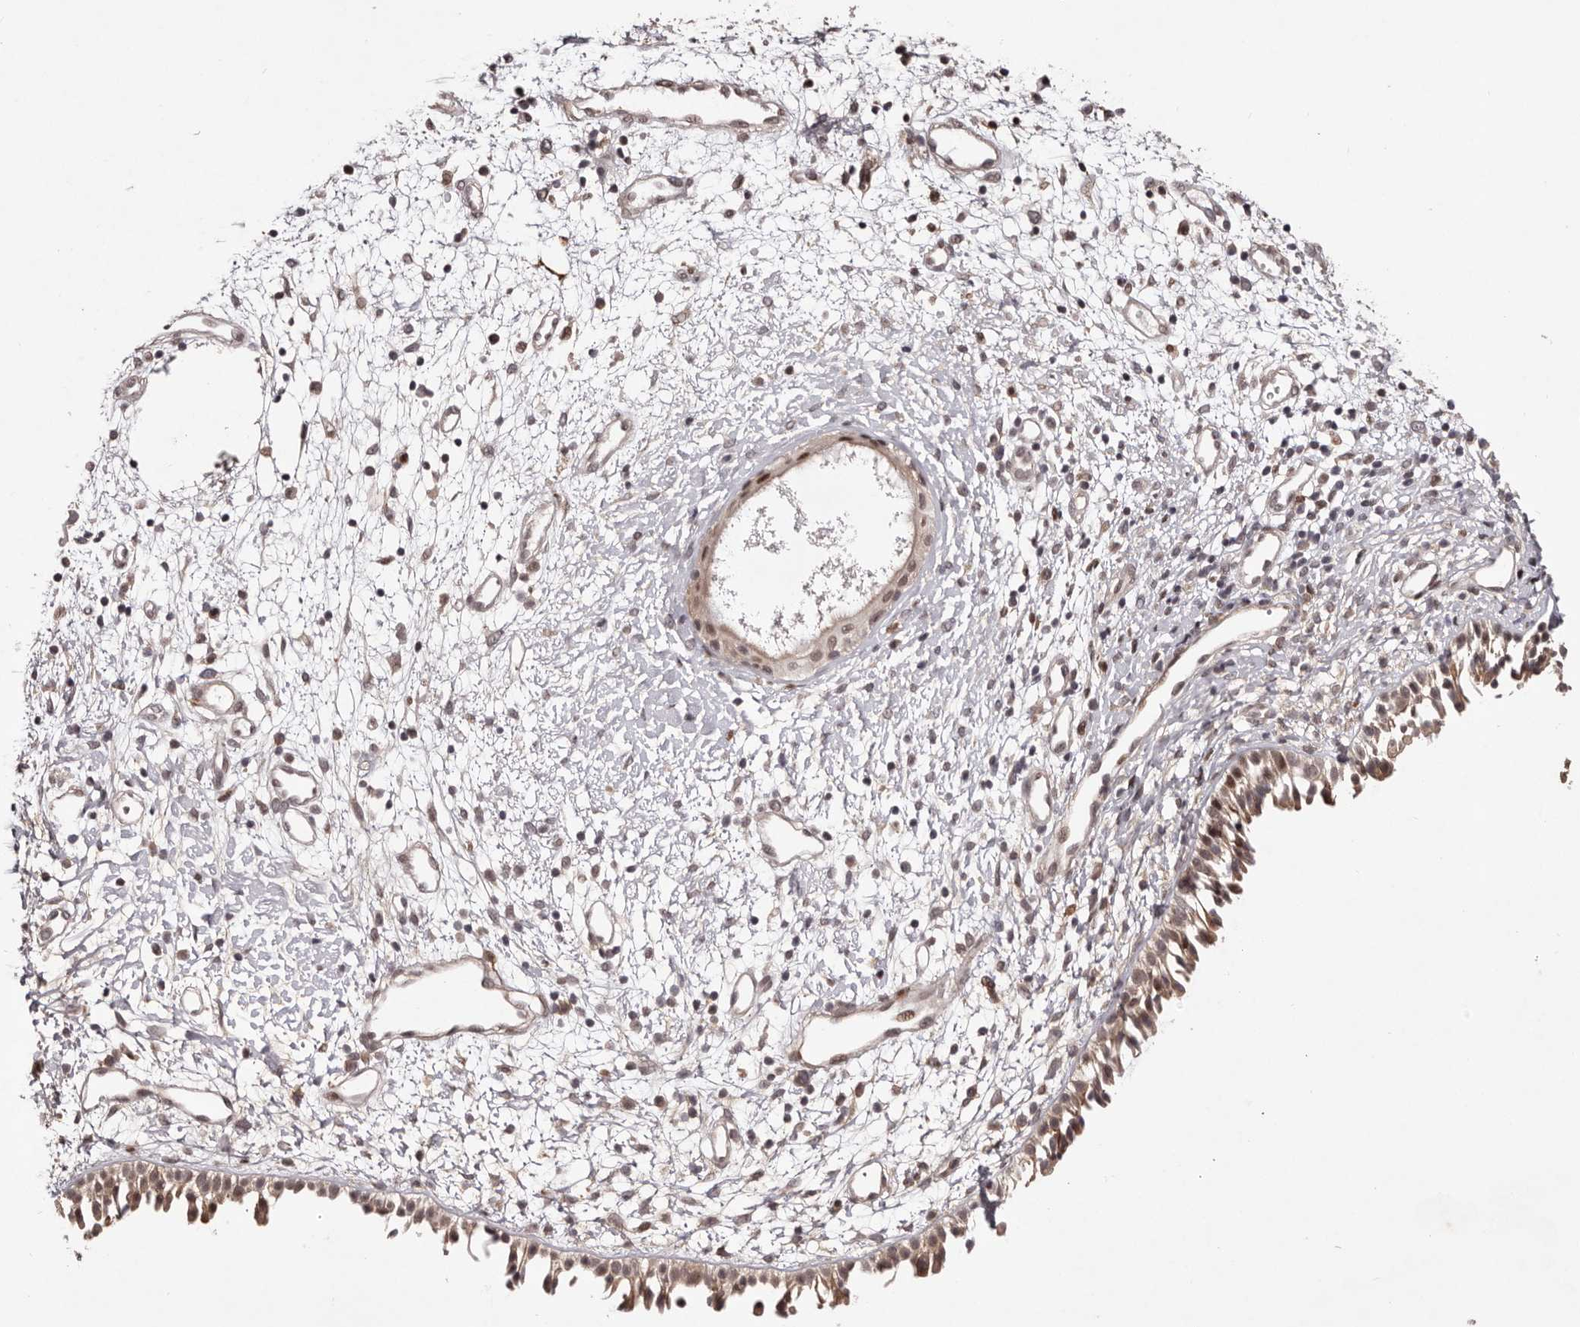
{"staining": {"intensity": "moderate", "quantity": ">75%", "location": "cytoplasmic/membranous,nuclear"}, "tissue": "nasopharynx", "cell_type": "Respiratory epithelial cells", "image_type": "normal", "snomed": [{"axis": "morphology", "description": "Normal tissue, NOS"}, {"axis": "topography", "description": "Nasopharynx"}], "caption": "Moderate cytoplasmic/membranous,nuclear expression is identified in about >75% of respiratory epithelial cells in normal nasopharynx. (Brightfield microscopy of DAB IHC at high magnification).", "gene": "FBXO5", "patient": {"sex": "male", "age": 22}}